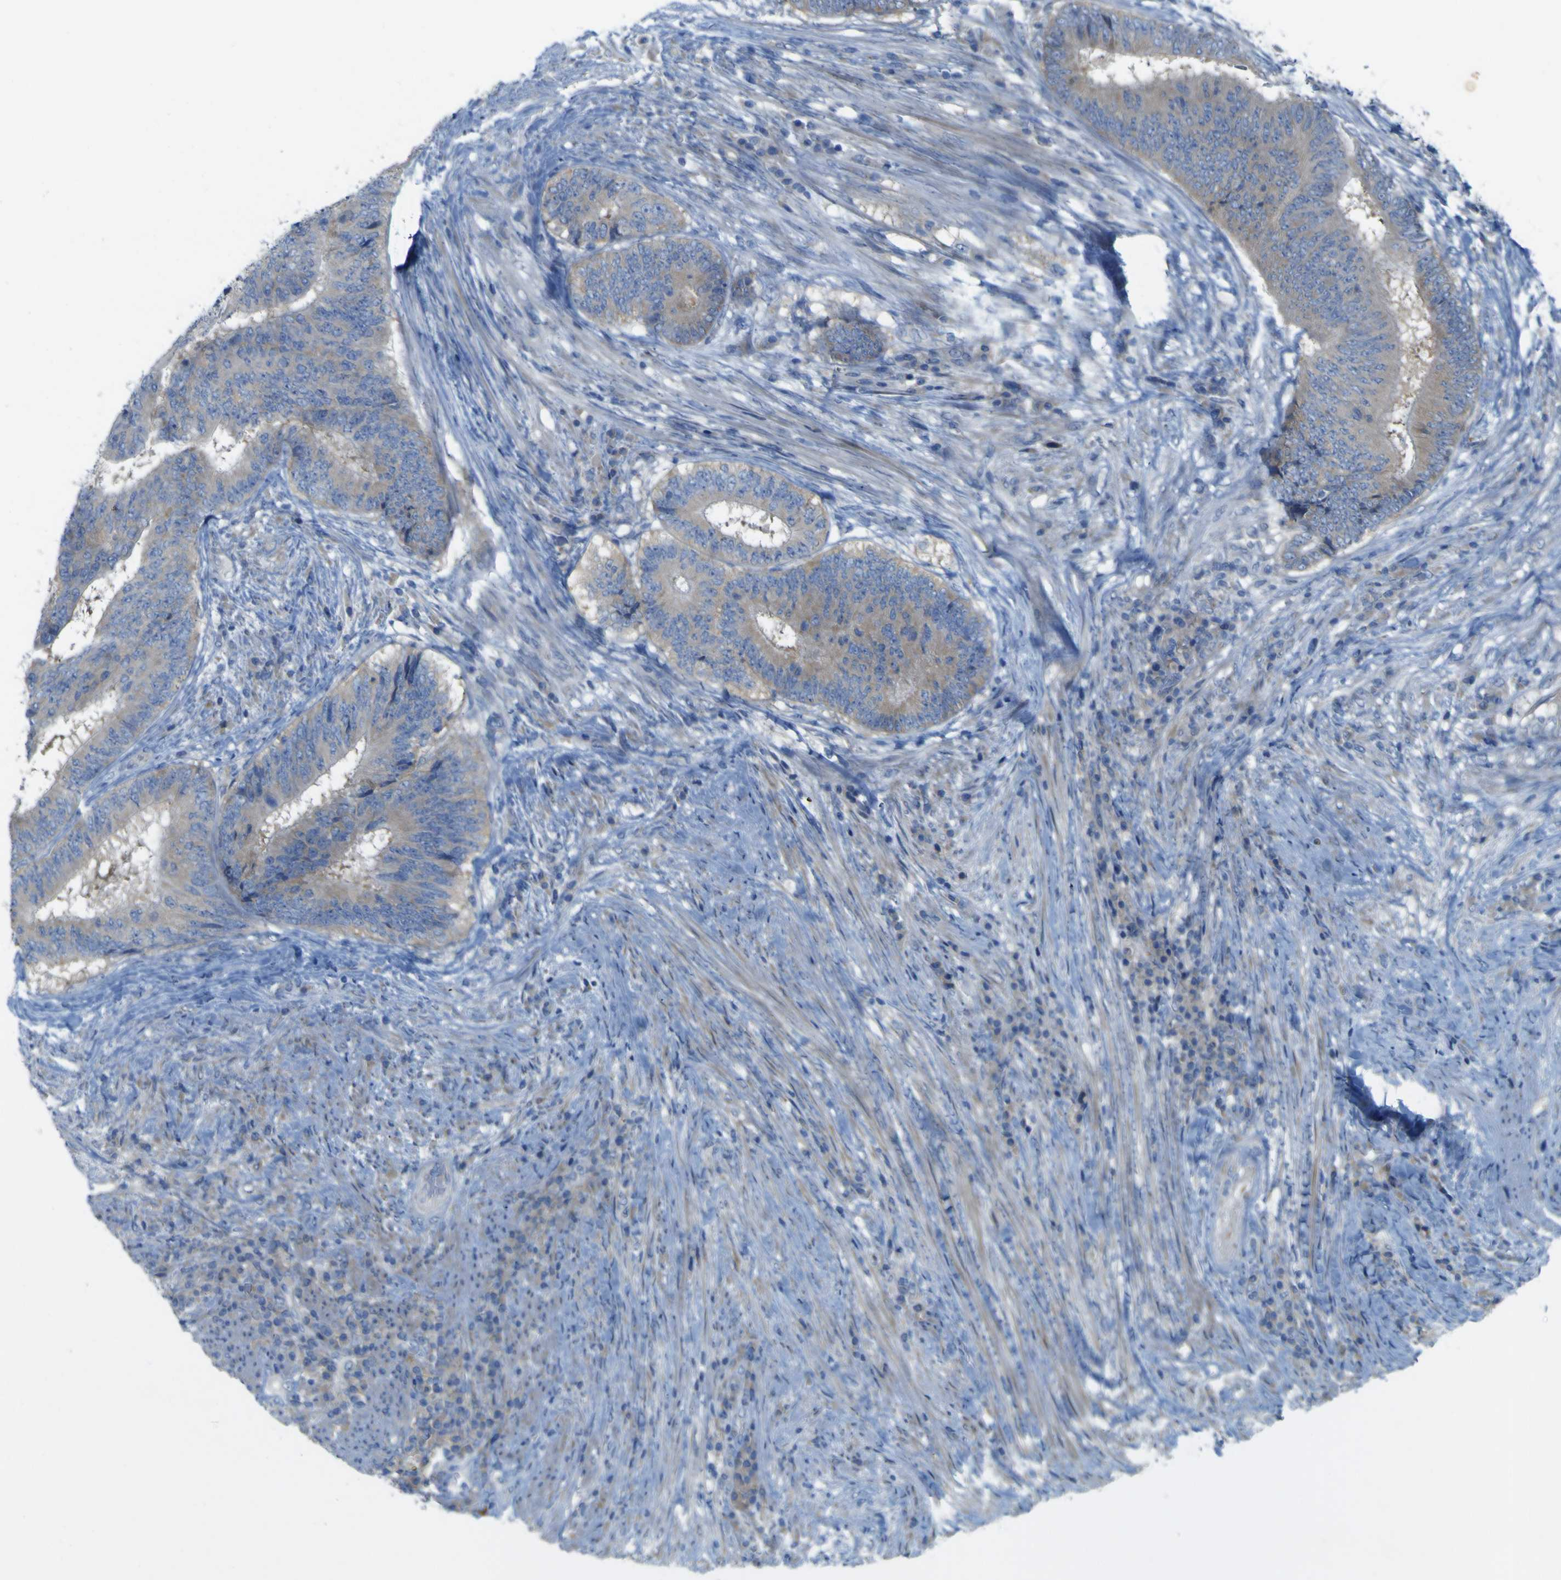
{"staining": {"intensity": "negative", "quantity": "none", "location": "none"}, "tissue": "colorectal cancer", "cell_type": "Tumor cells", "image_type": "cancer", "snomed": [{"axis": "morphology", "description": "Adenocarcinoma, NOS"}, {"axis": "topography", "description": "Rectum"}], "caption": "This is an immunohistochemistry histopathology image of colorectal cancer (adenocarcinoma). There is no expression in tumor cells.", "gene": "MYEOV", "patient": {"sex": "male", "age": 72}}